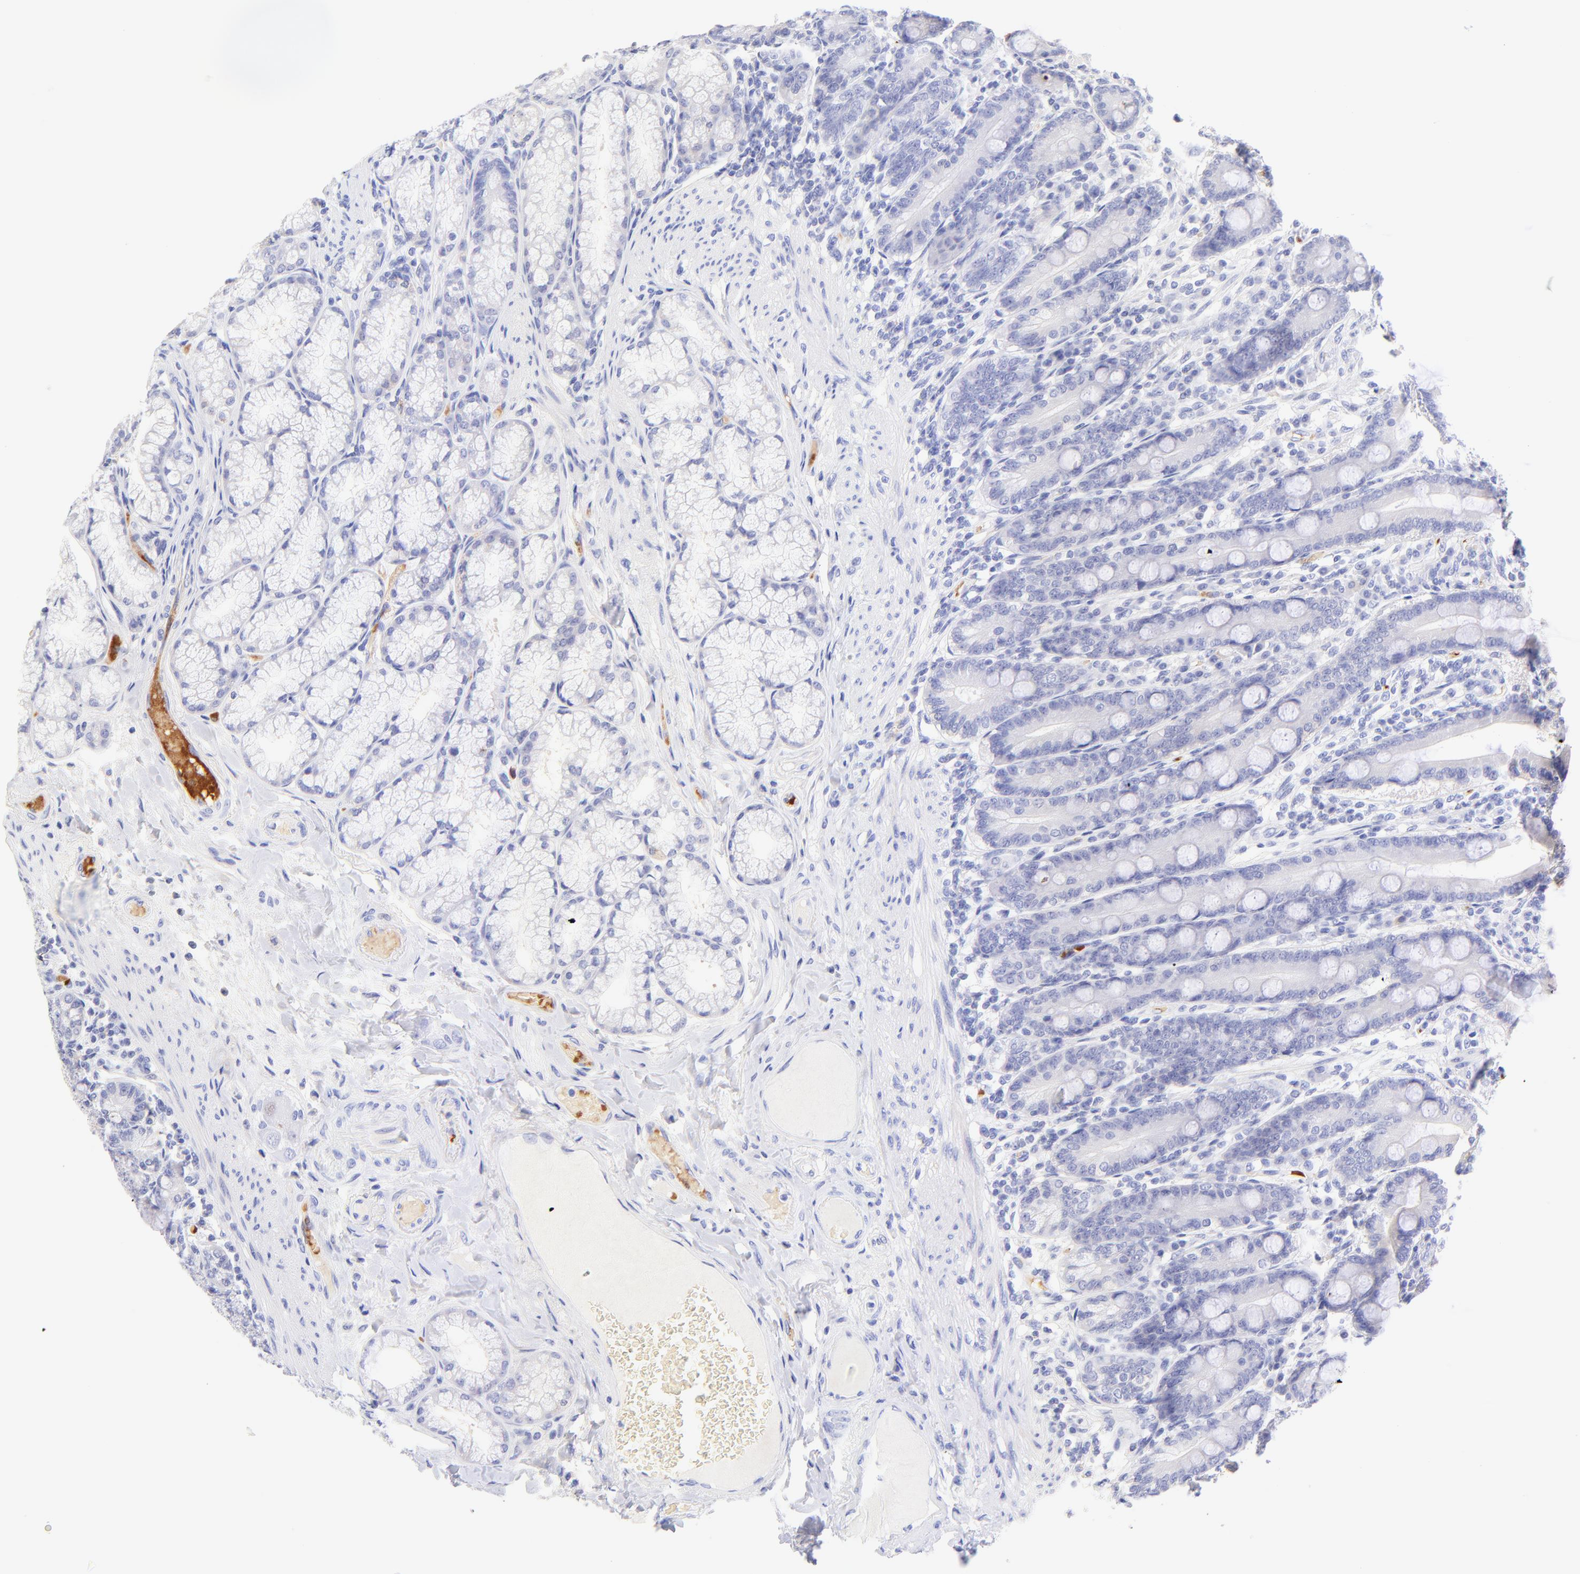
{"staining": {"intensity": "negative", "quantity": "none", "location": "none"}, "tissue": "duodenum", "cell_type": "Glandular cells", "image_type": "normal", "snomed": [{"axis": "morphology", "description": "Normal tissue, NOS"}, {"axis": "topography", "description": "Duodenum"}], "caption": "An immunohistochemistry (IHC) micrograph of normal duodenum is shown. There is no staining in glandular cells of duodenum. (DAB (3,3'-diaminobenzidine) immunohistochemistry, high magnification).", "gene": "FRMPD3", "patient": {"sex": "female", "age": 64}}